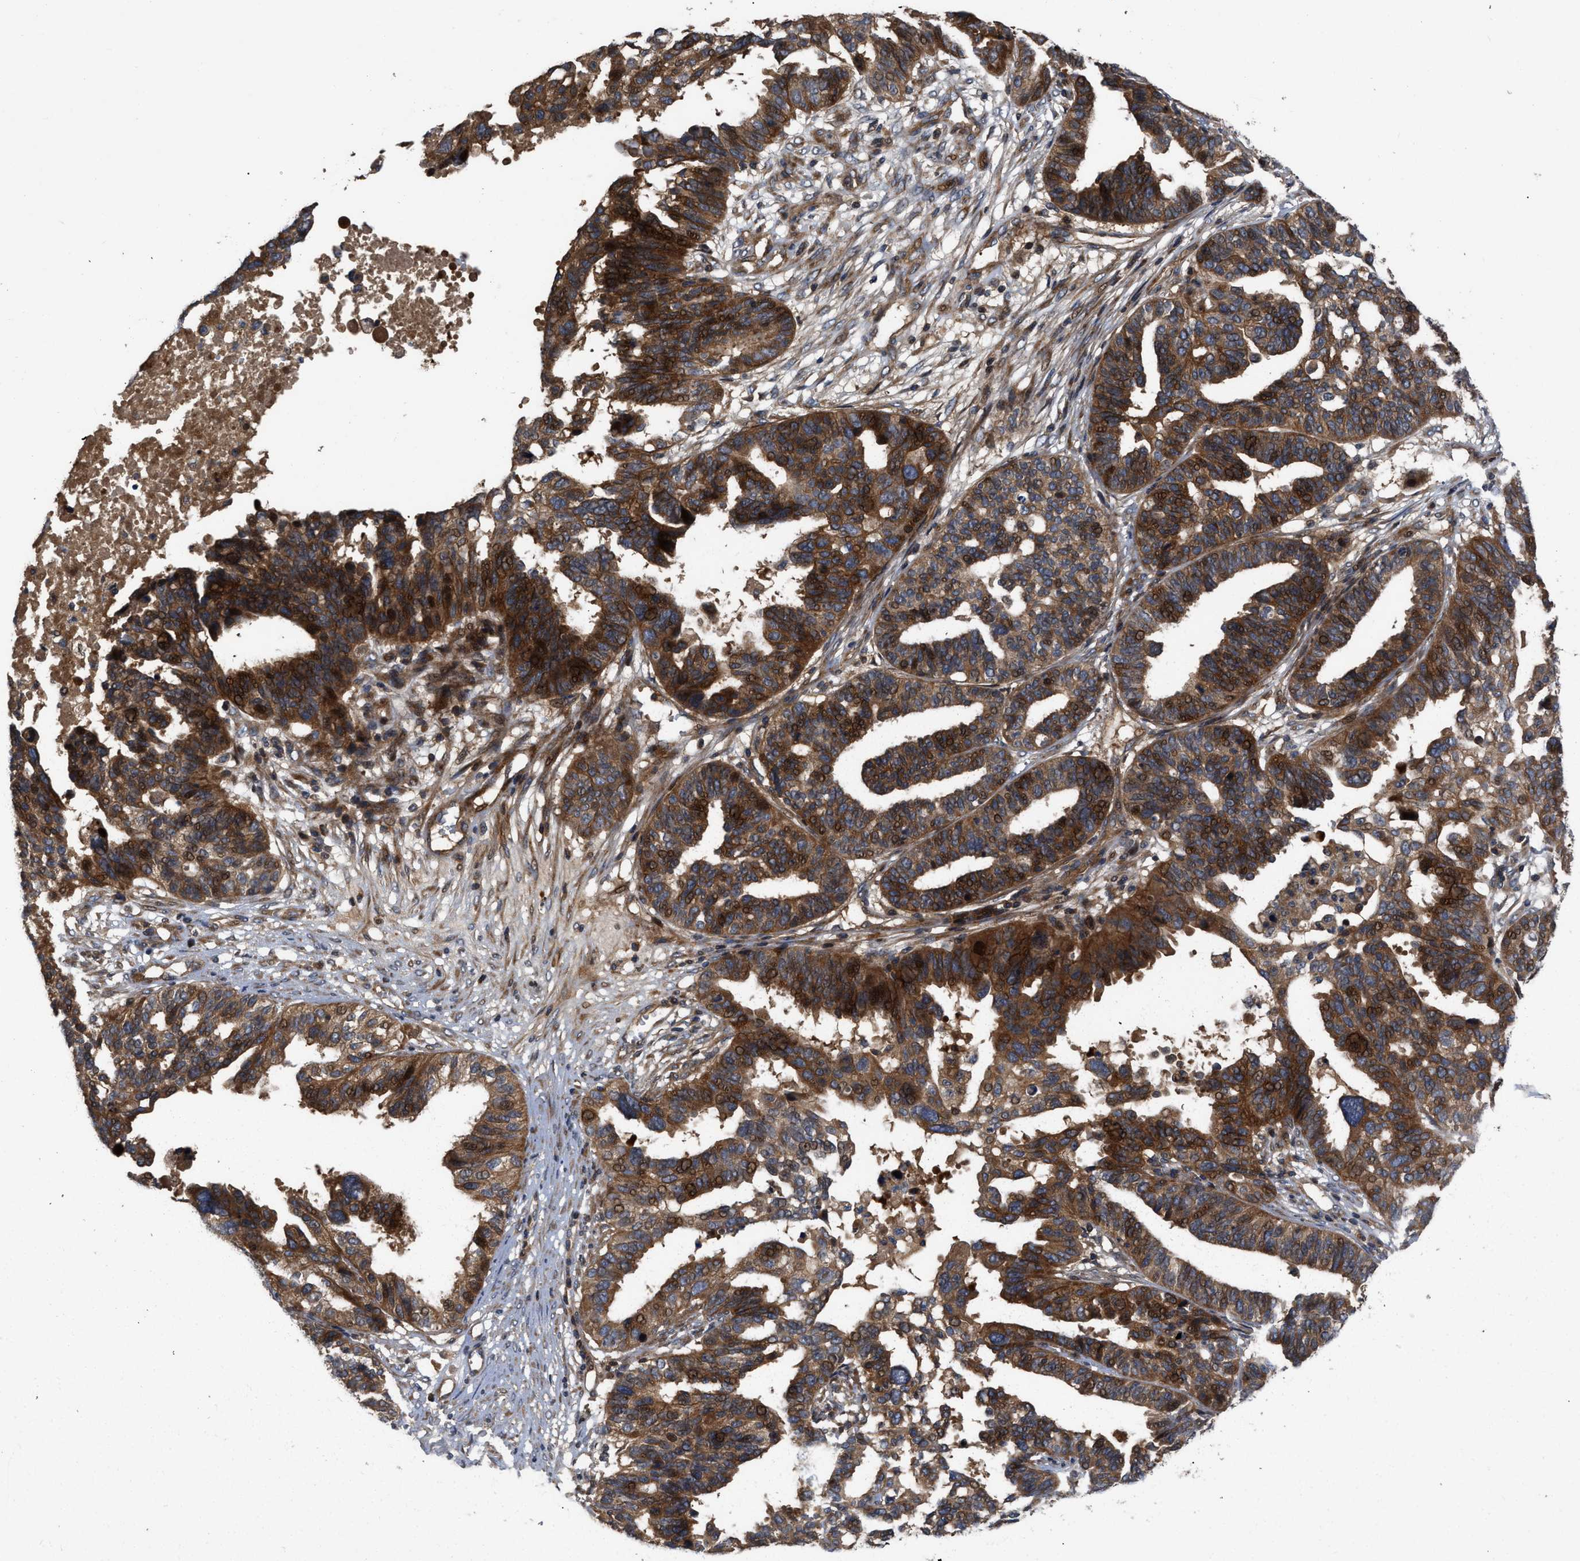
{"staining": {"intensity": "strong", "quantity": ">75%", "location": "cytoplasmic/membranous"}, "tissue": "ovarian cancer", "cell_type": "Tumor cells", "image_type": "cancer", "snomed": [{"axis": "morphology", "description": "Cystadenocarcinoma, serous, NOS"}, {"axis": "topography", "description": "Ovary"}], "caption": "A brown stain labels strong cytoplasmic/membranous positivity of a protein in human ovarian cancer tumor cells. (brown staining indicates protein expression, while blue staining denotes nuclei).", "gene": "CNNM3", "patient": {"sex": "female", "age": 59}}